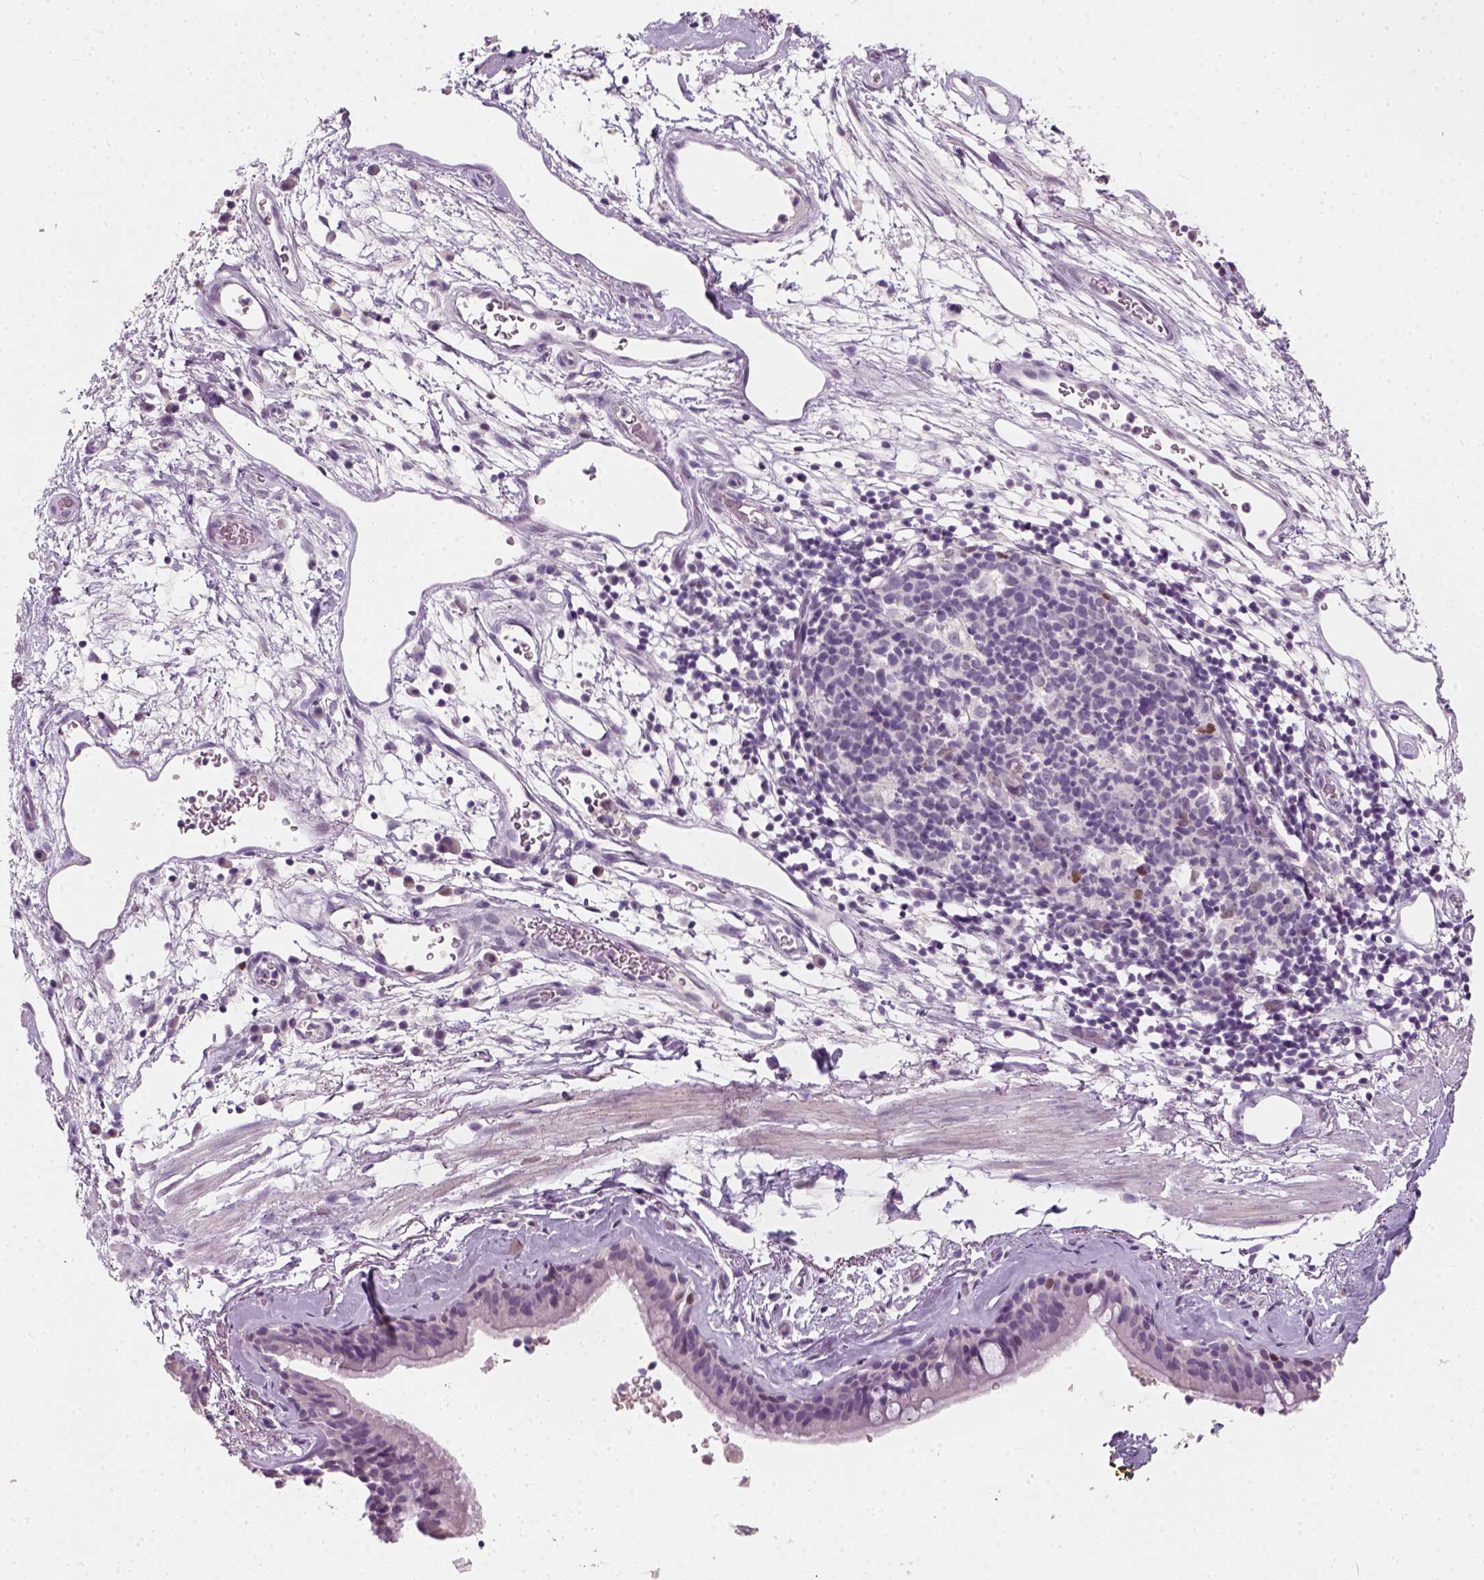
{"staining": {"intensity": "negative", "quantity": "none", "location": "none"}, "tissue": "bronchus", "cell_type": "Respiratory epithelial cells", "image_type": "normal", "snomed": [{"axis": "morphology", "description": "Normal tissue, NOS"}, {"axis": "topography", "description": "Cartilage tissue"}, {"axis": "topography", "description": "Bronchus"}], "caption": "A high-resolution micrograph shows immunohistochemistry (IHC) staining of benign bronchus, which demonstrates no significant staining in respiratory epithelial cells.", "gene": "TP53", "patient": {"sex": "male", "age": 58}}